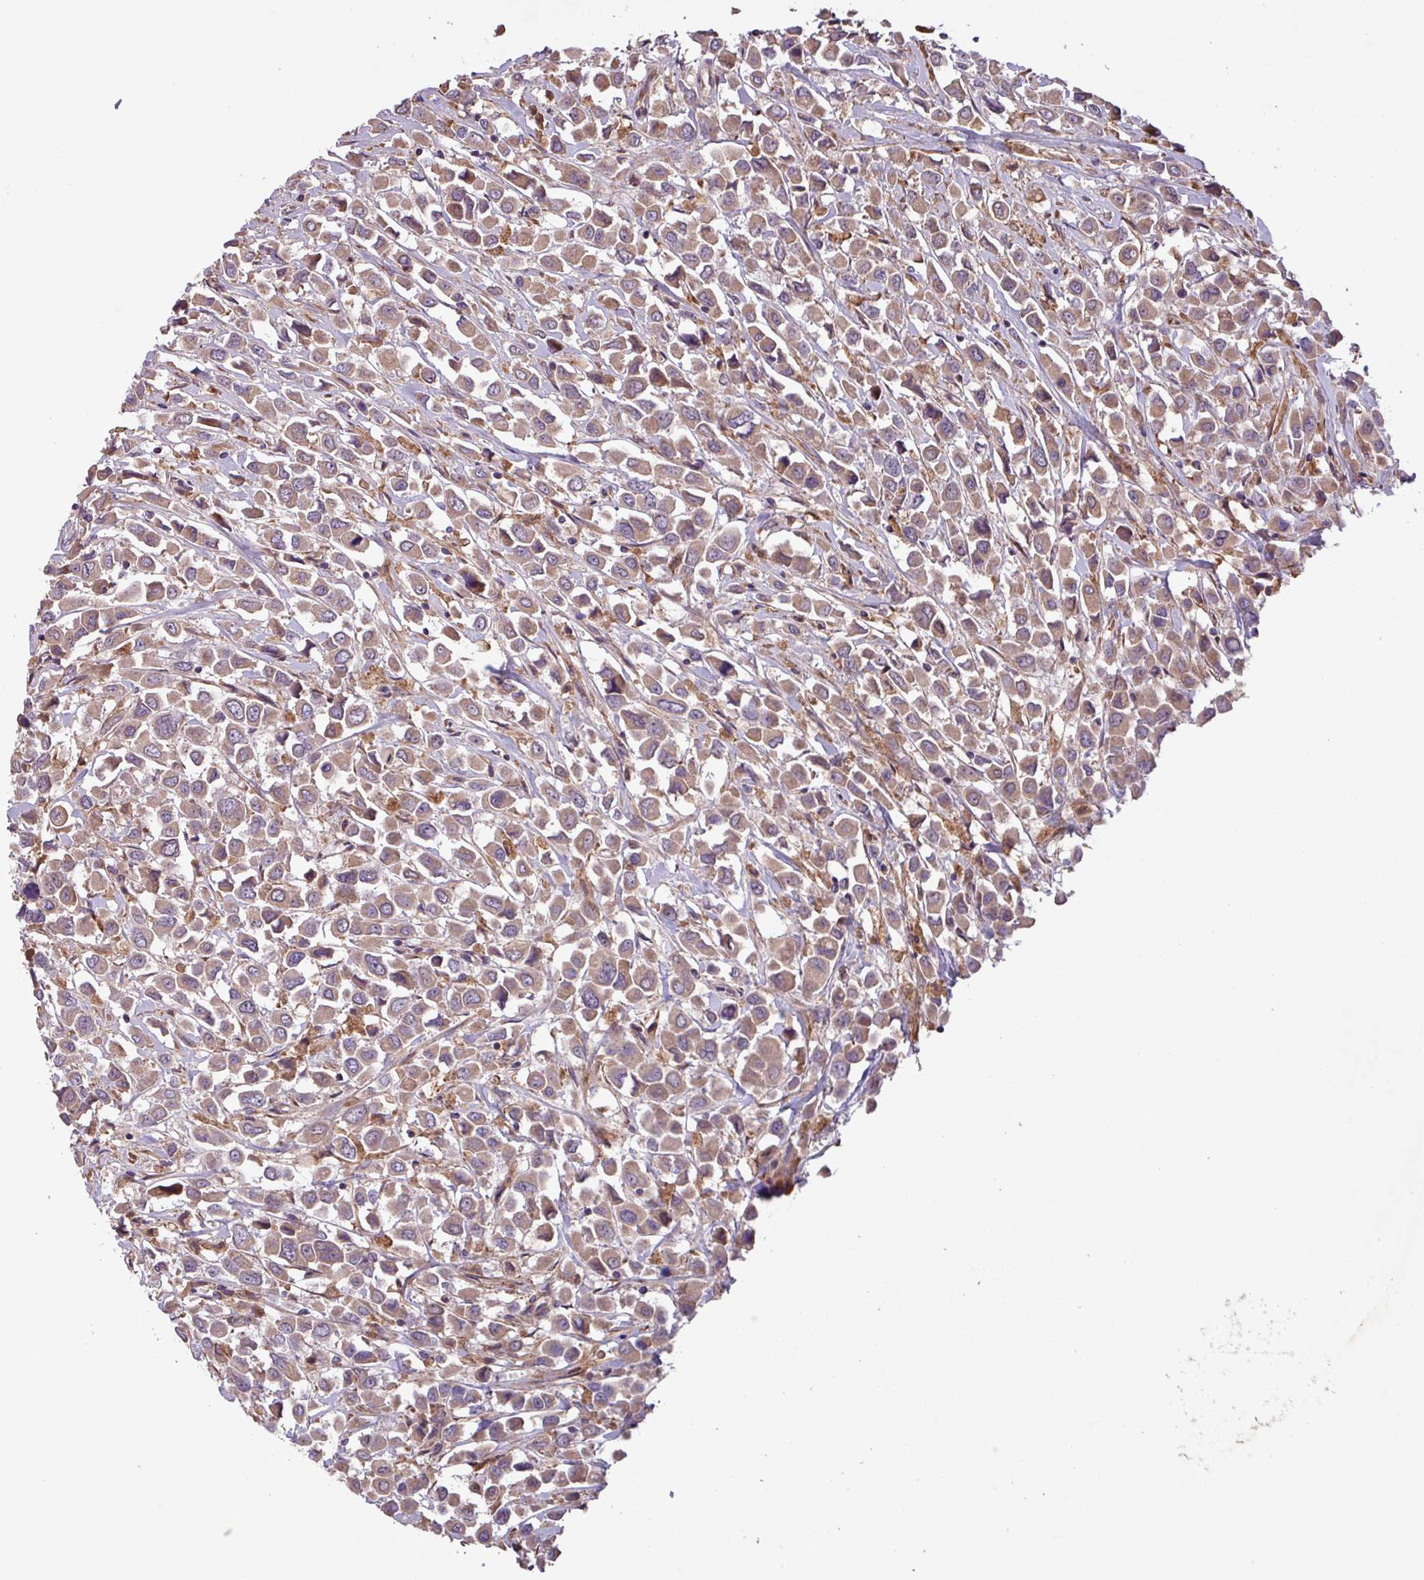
{"staining": {"intensity": "moderate", "quantity": ">75%", "location": "cytoplasmic/membranous"}, "tissue": "breast cancer", "cell_type": "Tumor cells", "image_type": "cancer", "snomed": [{"axis": "morphology", "description": "Duct carcinoma"}, {"axis": "topography", "description": "Breast"}], "caption": "Infiltrating ductal carcinoma (breast) stained with a brown dye reveals moderate cytoplasmic/membranous positive positivity in about >75% of tumor cells.", "gene": "PTPRQ", "patient": {"sex": "female", "age": 61}}